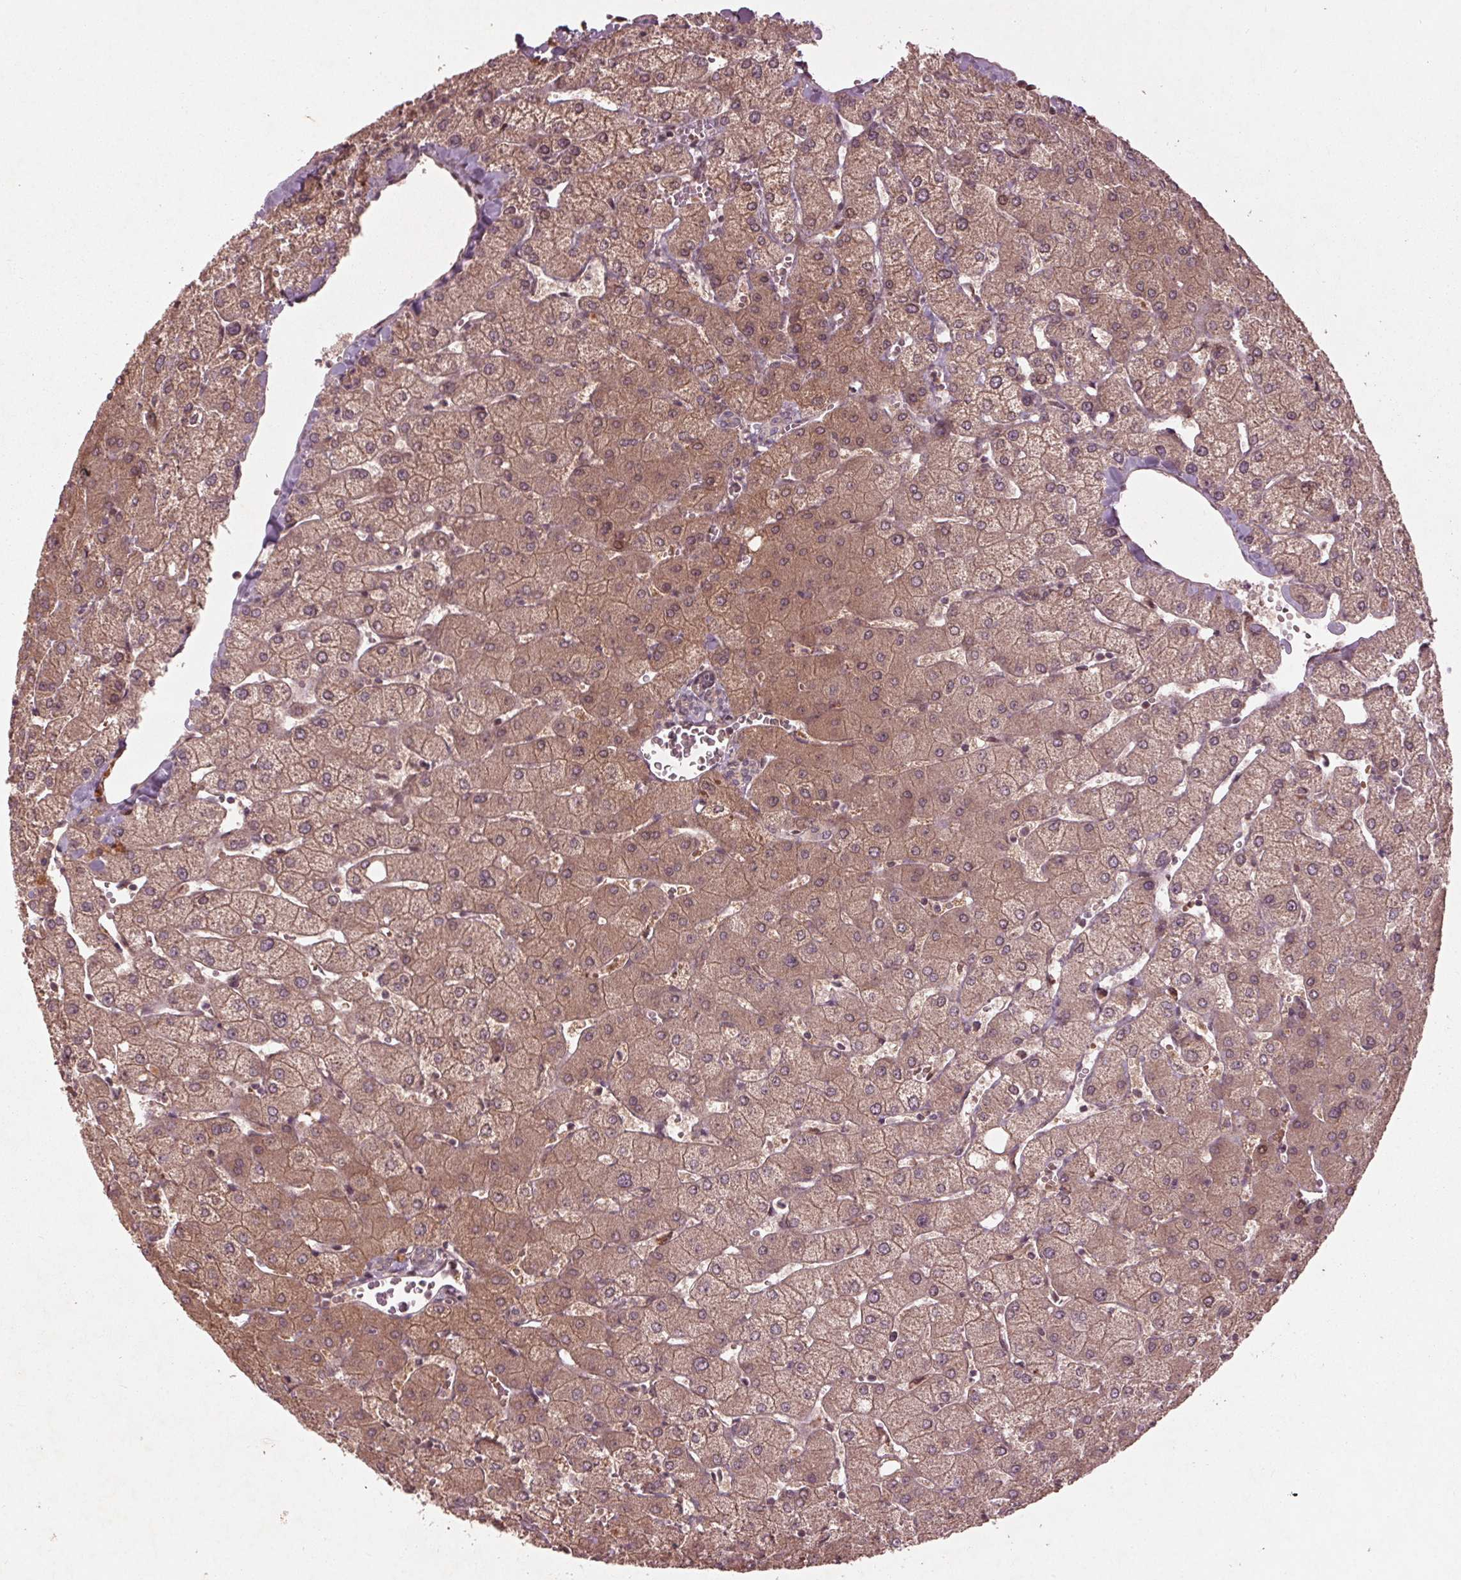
{"staining": {"intensity": "weak", "quantity": "<25%", "location": "cytoplasmic/membranous"}, "tissue": "liver", "cell_type": "Cholangiocytes", "image_type": "normal", "snomed": [{"axis": "morphology", "description": "Normal tissue, NOS"}, {"axis": "topography", "description": "Liver"}], "caption": "An image of liver stained for a protein displays no brown staining in cholangiocytes. (Brightfield microscopy of DAB (3,3'-diaminobenzidine) immunohistochemistry at high magnification).", "gene": "CDKL4", "patient": {"sex": "female", "age": 54}}